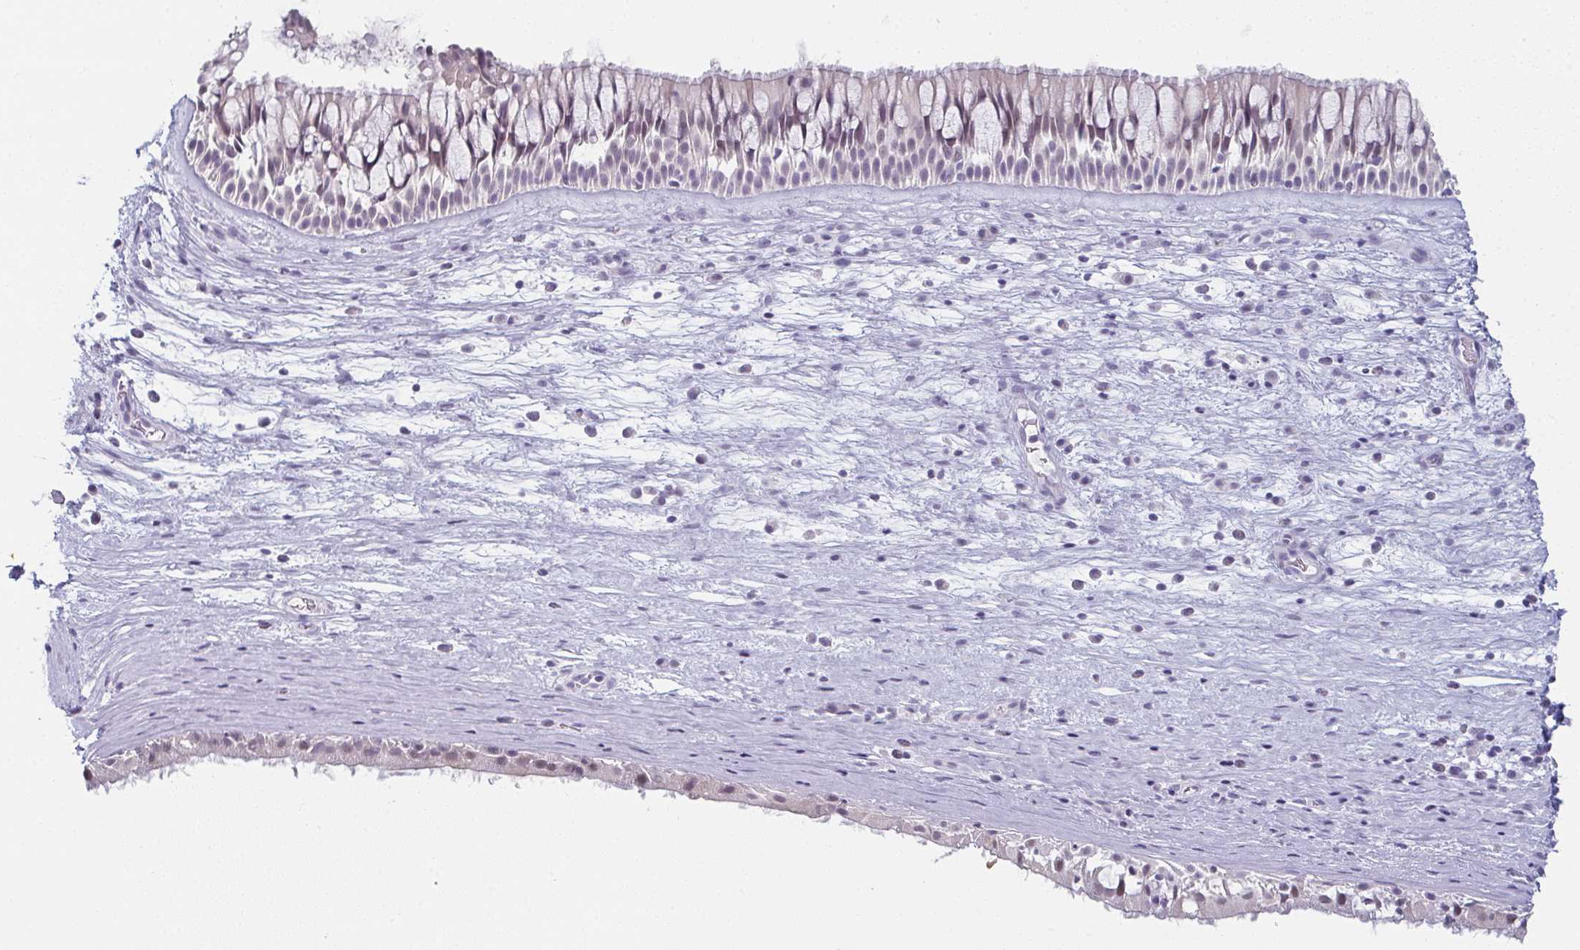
{"staining": {"intensity": "weak", "quantity": "<25%", "location": "nuclear"}, "tissue": "nasopharynx", "cell_type": "Respiratory epithelial cells", "image_type": "normal", "snomed": [{"axis": "morphology", "description": "Normal tissue, NOS"}, {"axis": "topography", "description": "Nasopharynx"}], "caption": "The immunohistochemistry photomicrograph has no significant expression in respiratory epithelial cells of nasopharynx. The staining was performed using DAB (3,3'-diaminobenzidine) to visualize the protein expression in brown, while the nuclei were stained in blue with hematoxylin (Magnification: 20x).", "gene": "PYCR3", "patient": {"sex": "male", "age": 74}}